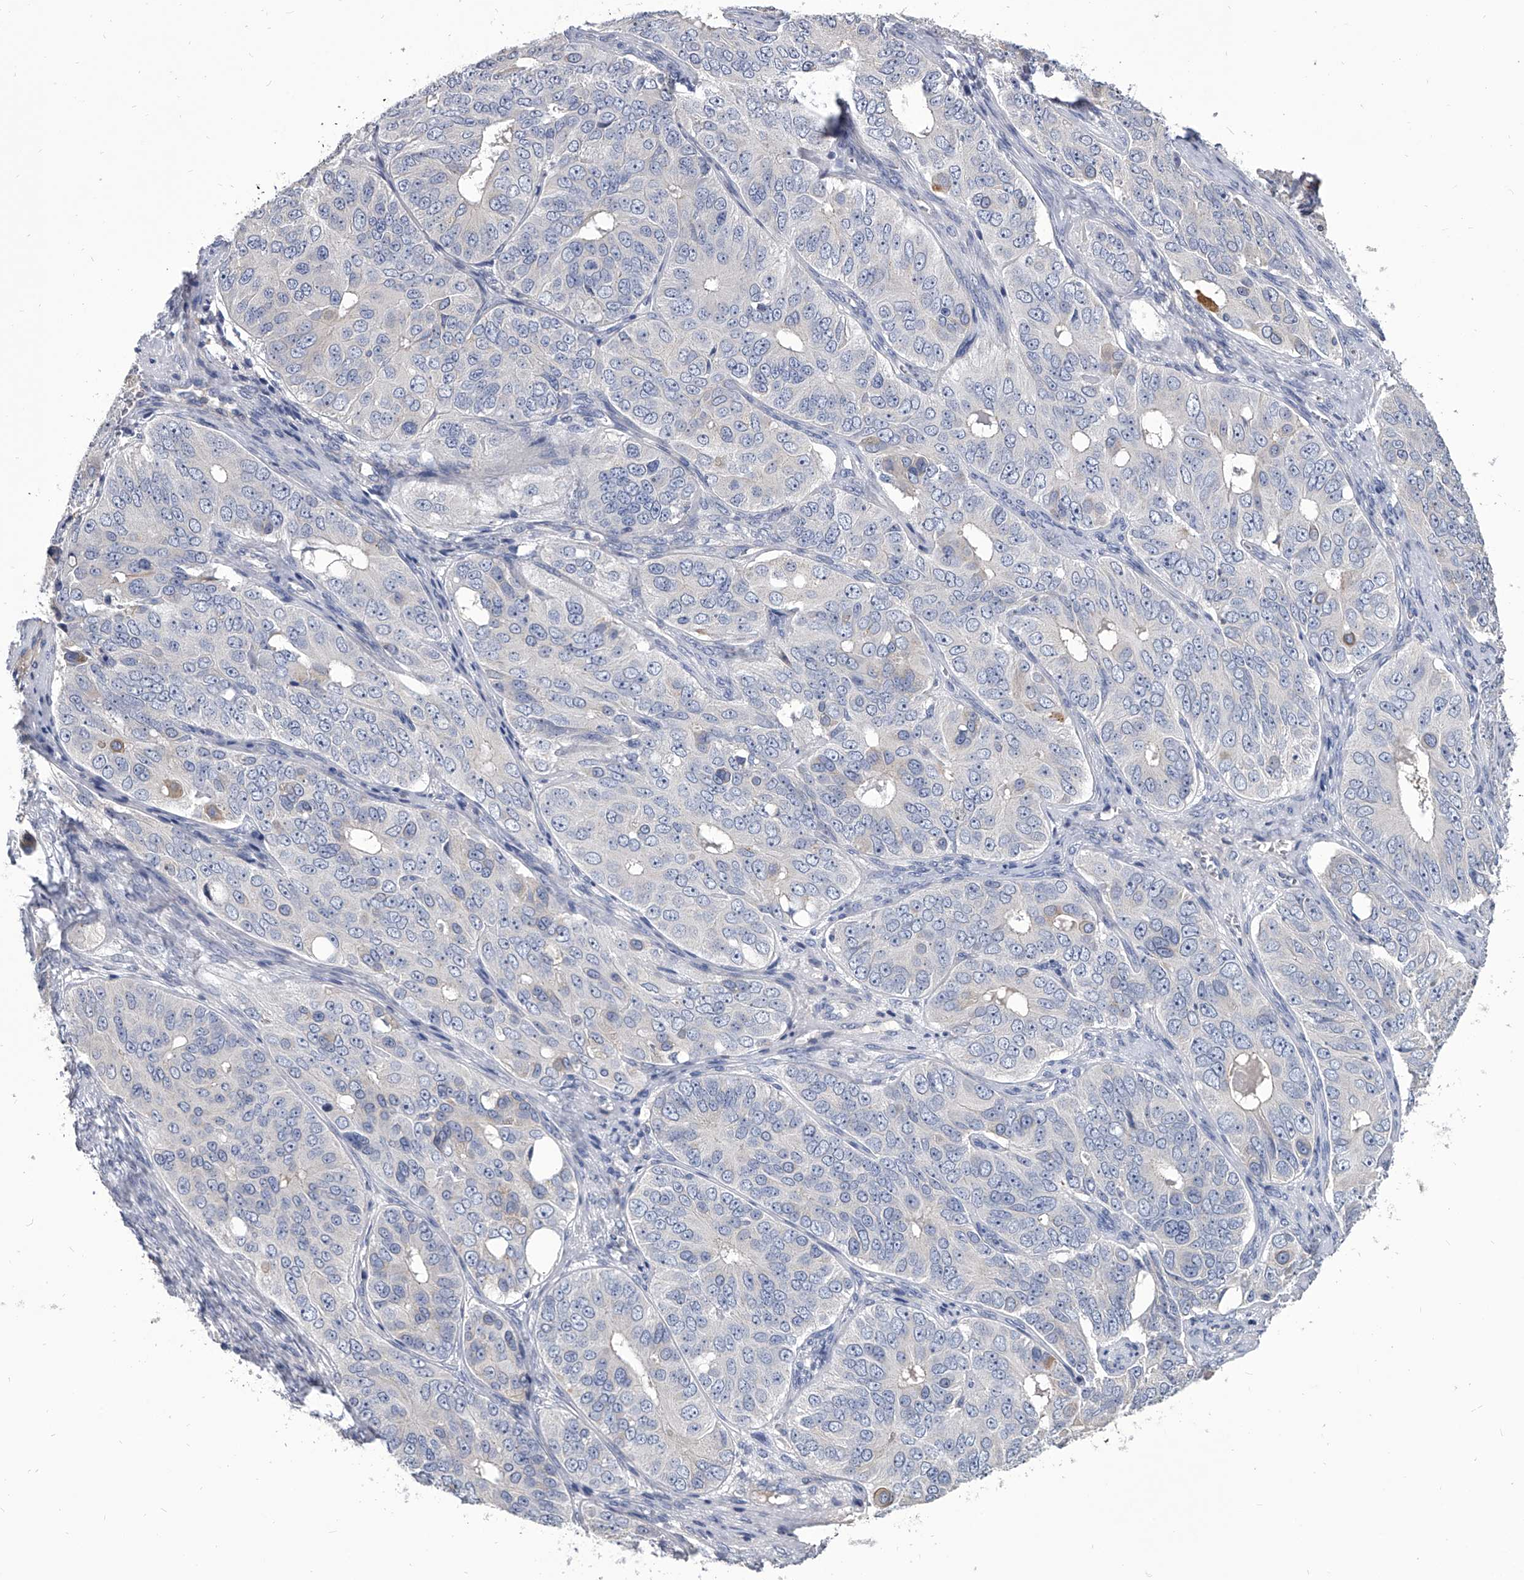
{"staining": {"intensity": "negative", "quantity": "none", "location": "none"}, "tissue": "ovarian cancer", "cell_type": "Tumor cells", "image_type": "cancer", "snomed": [{"axis": "morphology", "description": "Carcinoma, endometroid"}, {"axis": "topography", "description": "Ovary"}], "caption": "The photomicrograph reveals no staining of tumor cells in ovarian cancer (endometroid carcinoma).", "gene": "SPP1", "patient": {"sex": "female", "age": 51}}